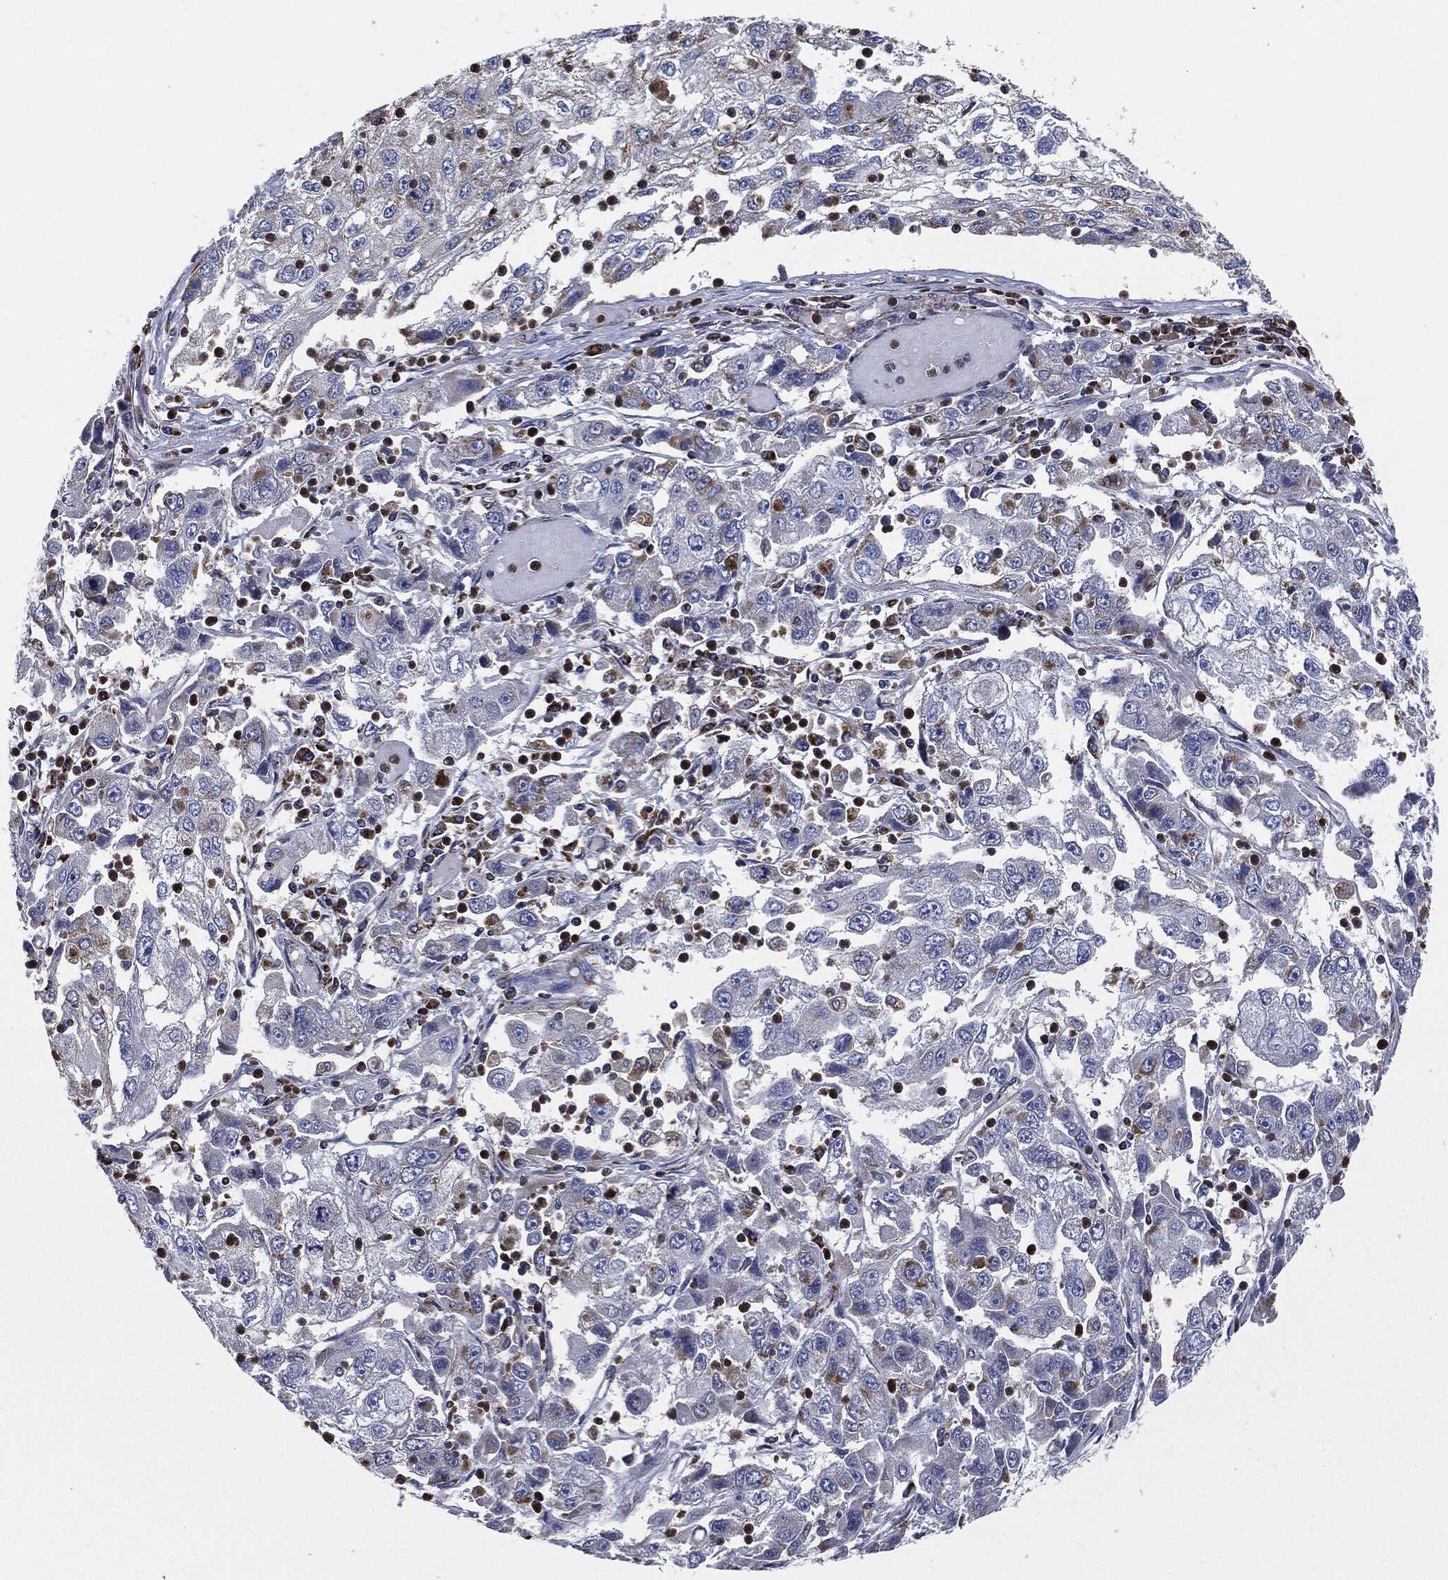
{"staining": {"intensity": "moderate", "quantity": "25%-75%", "location": "cytoplasmic/membranous"}, "tissue": "cervical cancer", "cell_type": "Tumor cells", "image_type": "cancer", "snomed": [{"axis": "morphology", "description": "Squamous cell carcinoma, NOS"}, {"axis": "topography", "description": "Cervix"}], "caption": "The histopathology image displays a brown stain indicating the presence of a protein in the cytoplasmic/membranous of tumor cells in squamous cell carcinoma (cervical). The staining was performed using DAB (3,3'-diaminobenzidine) to visualize the protein expression in brown, while the nuclei were stained in blue with hematoxylin (Magnification: 20x).", "gene": "NDUFV2", "patient": {"sex": "female", "age": 36}}